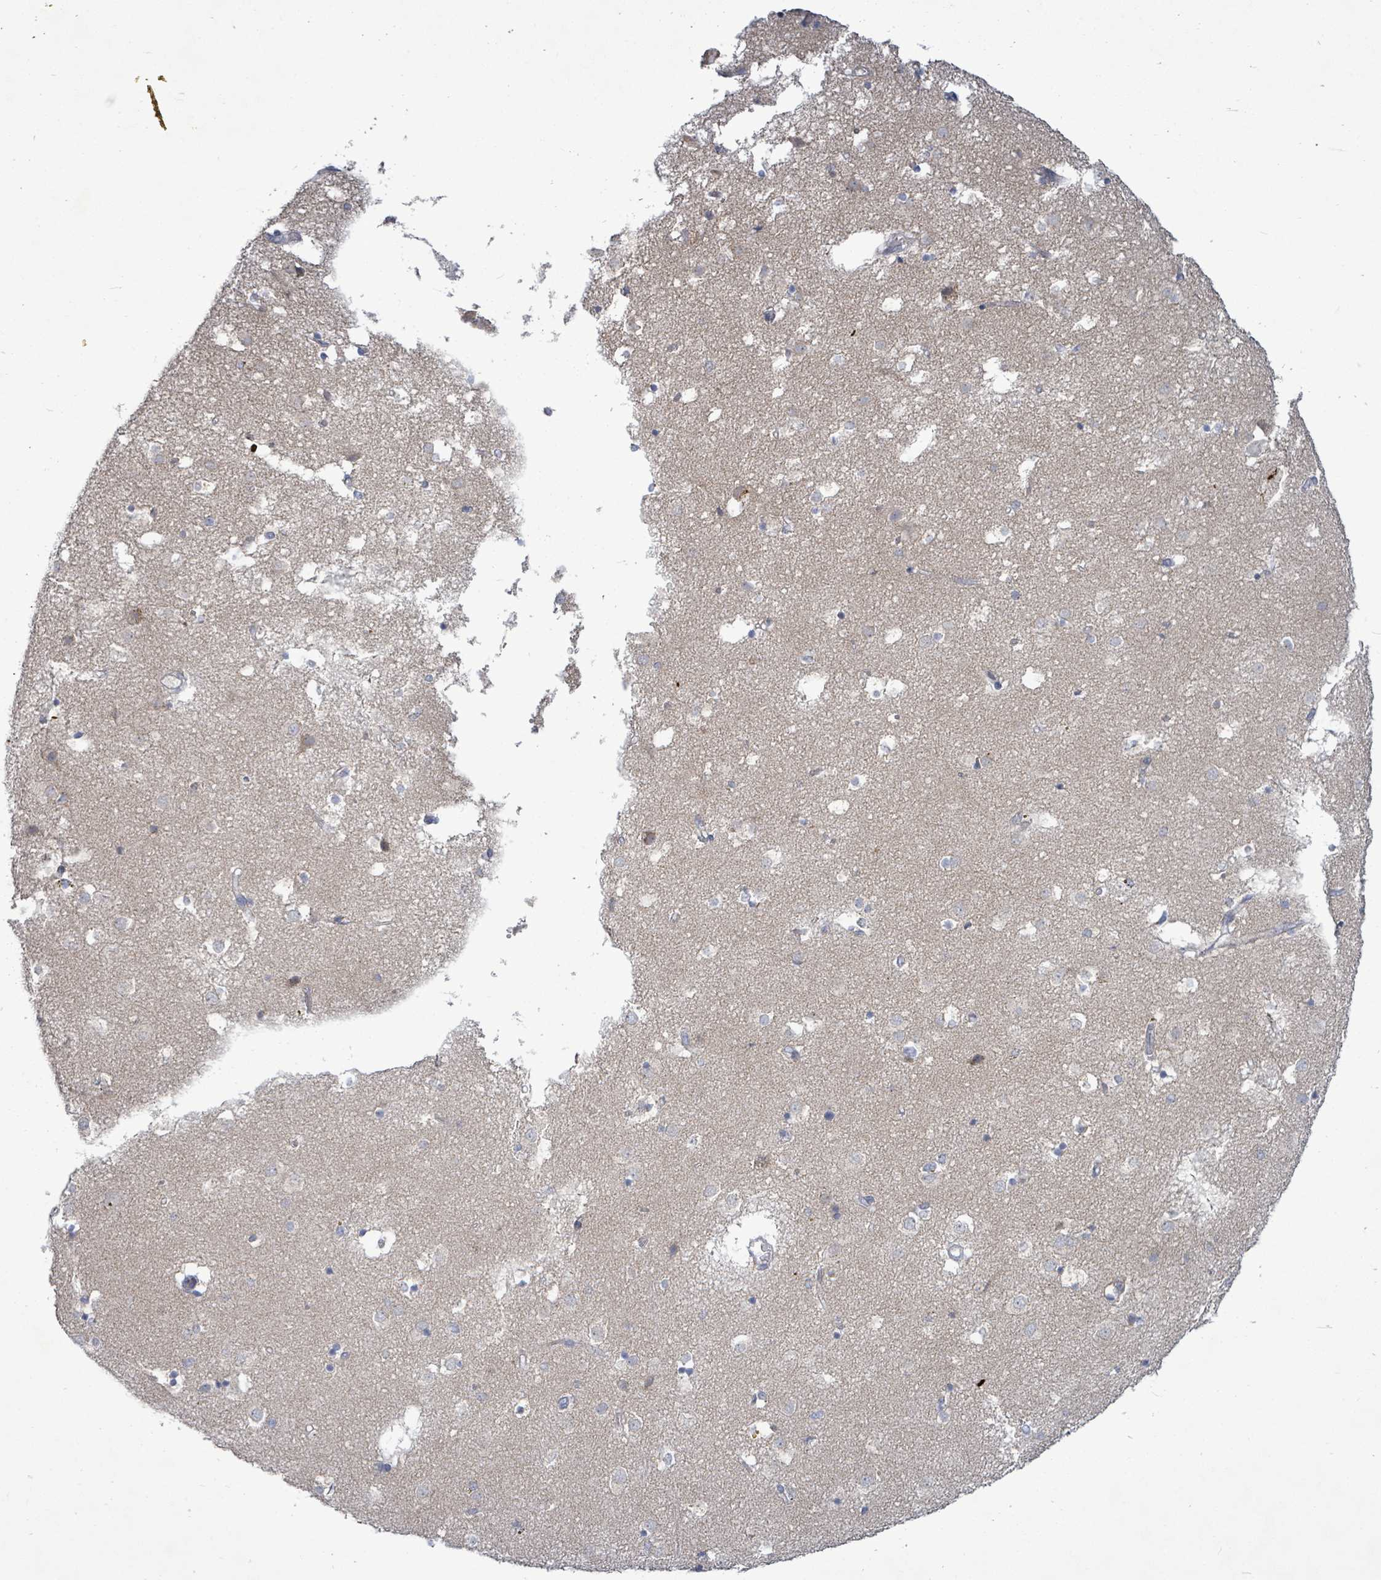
{"staining": {"intensity": "negative", "quantity": "none", "location": "none"}, "tissue": "caudate", "cell_type": "Glial cells", "image_type": "normal", "snomed": [{"axis": "morphology", "description": "Normal tissue, NOS"}, {"axis": "topography", "description": "Lateral ventricle wall"}], "caption": "High power microscopy micrograph of an immunohistochemistry histopathology image of unremarkable caudate, revealing no significant expression in glial cells. (DAB immunohistochemistry (IHC), high magnification).", "gene": "ZFPM1", "patient": {"sex": "male", "age": 70}}